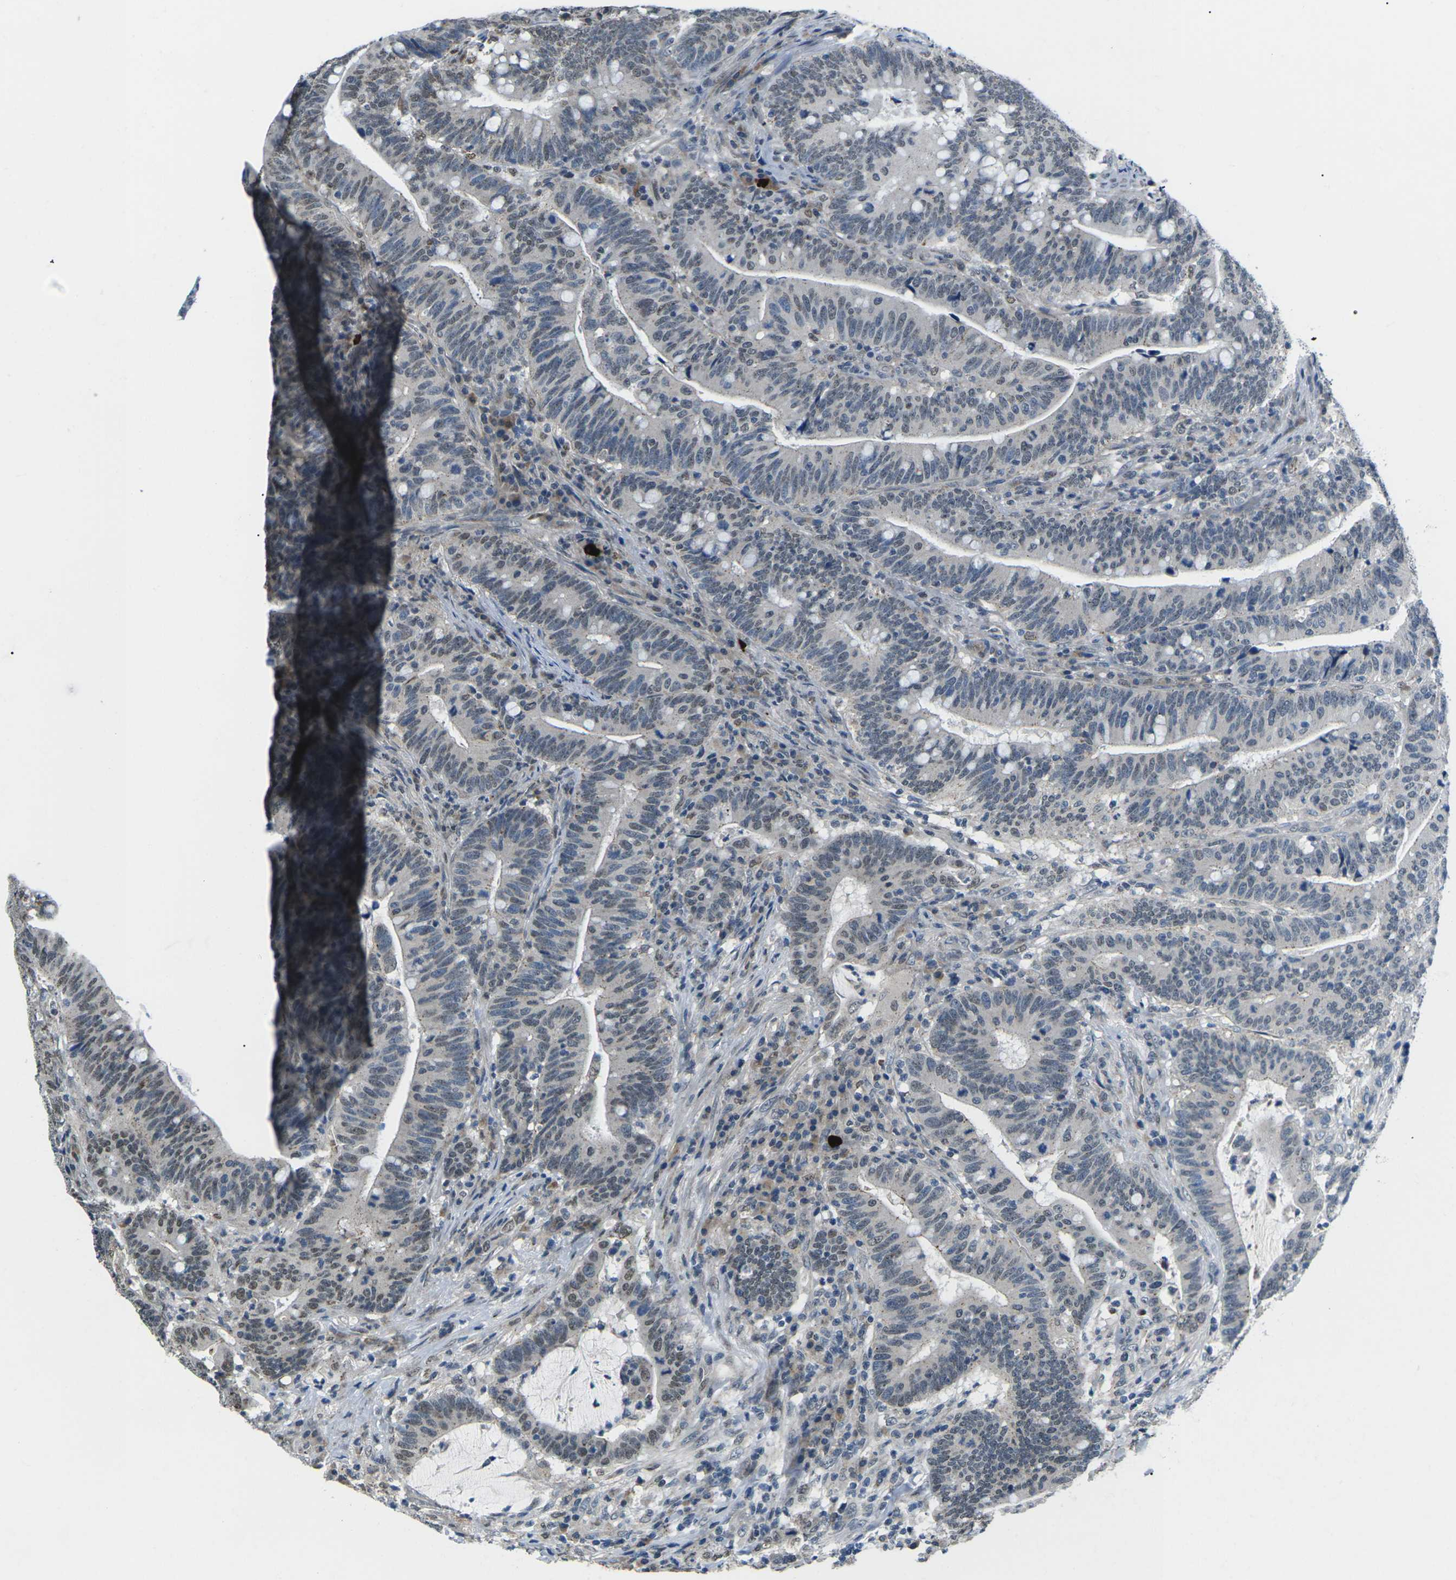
{"staining": {"intensity": "weak", "quantity": "<25%", "location": "nuclear"}, "tissue": "colorectal cancer", "cell_type": "Tumor cells", "image_type": "cancer", "snomed": [{"axis": "morphology", "description": "Normal tissue, NOS"}, {"axis": "morphology", "description": "Adenocarcinoma, NOS"}, {"axis": "topography", "description": "Colon"}], "caption": "Colorectal cancer (adenocarcinoma) stained for a protein using immunohistochemistry (IHC) reveals no staining tumor cells.", "gene": "ERBB4", "patient": {"sex": "female", "age": 66}}